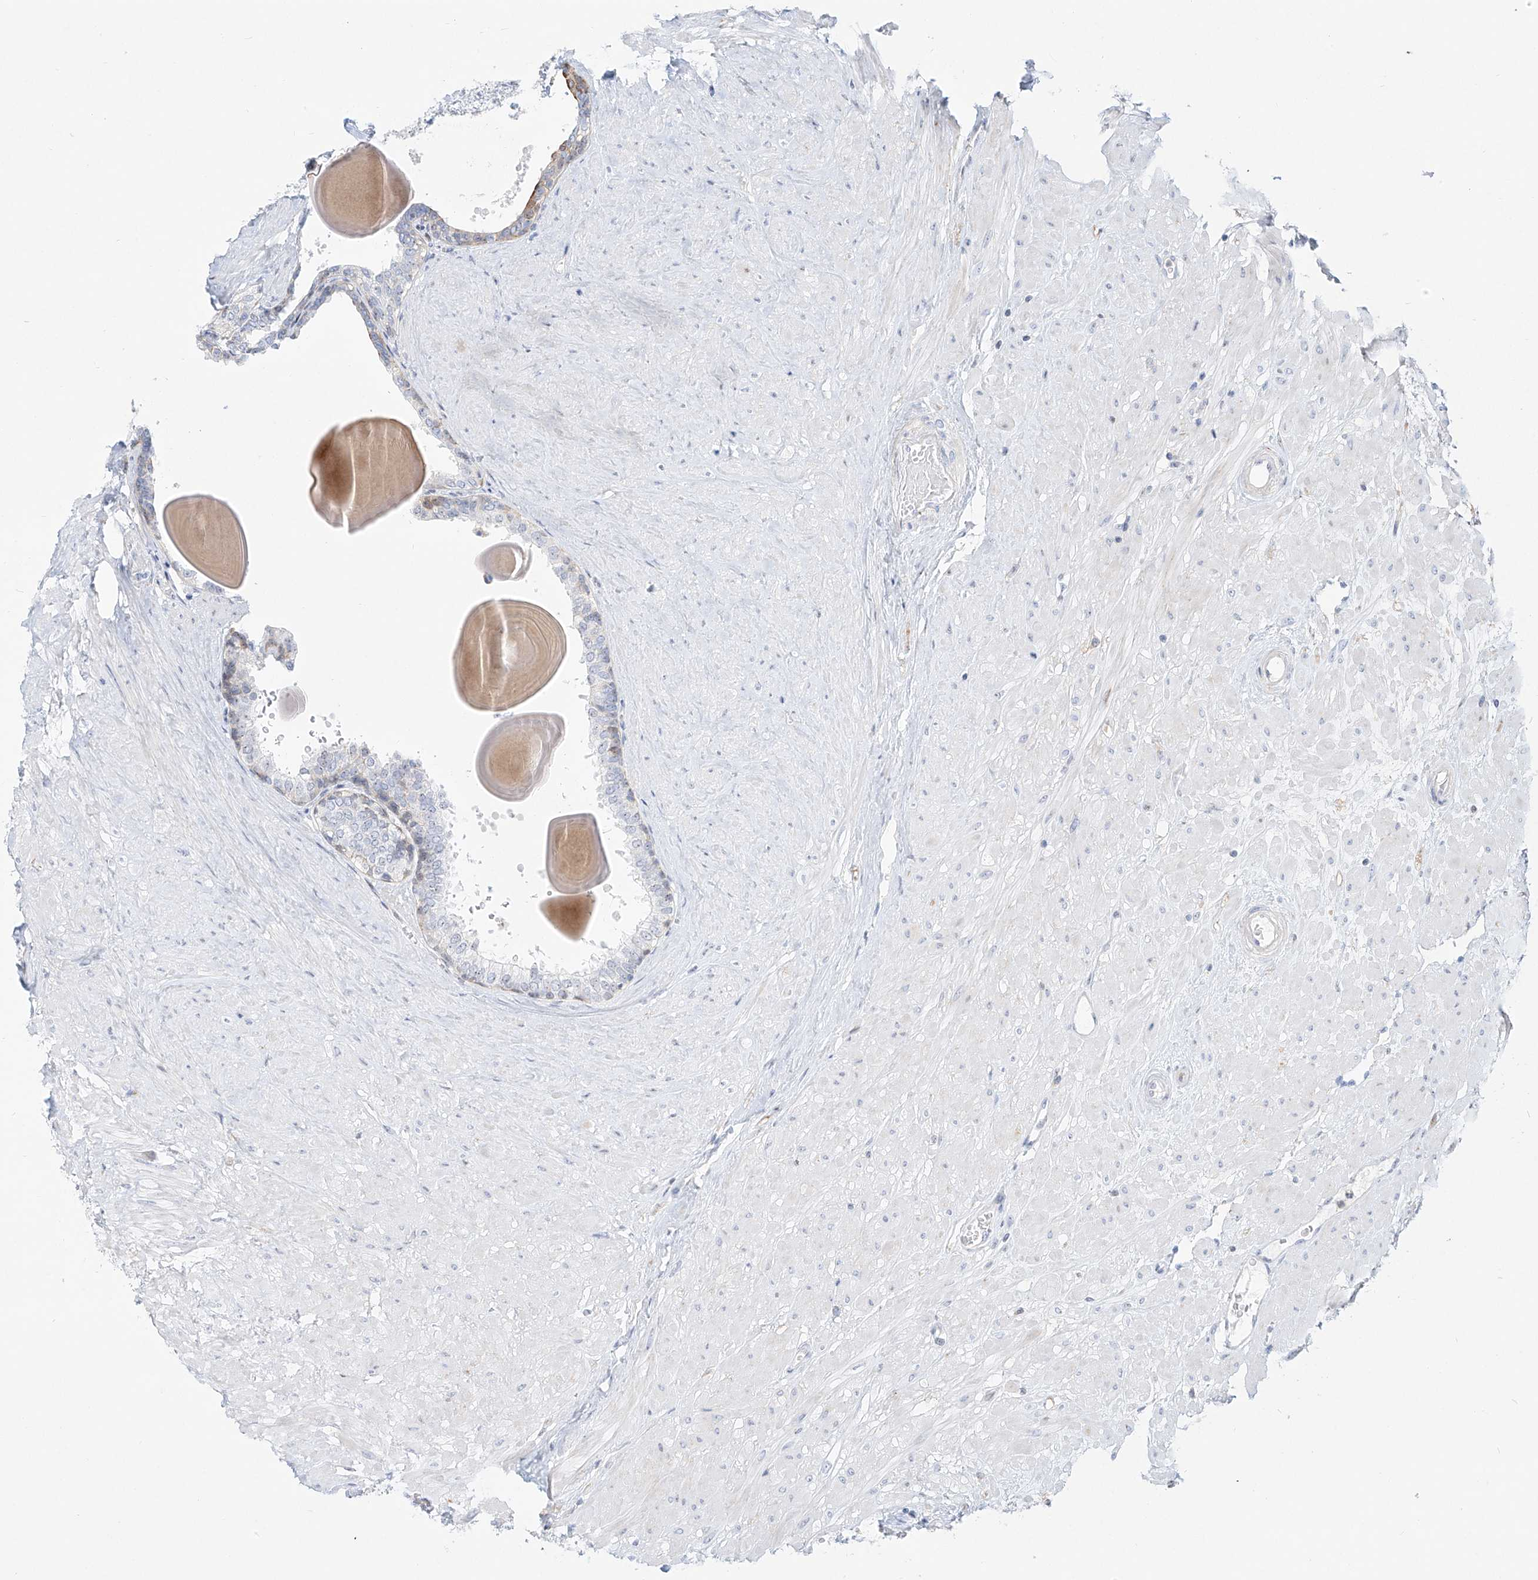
{"staining": {"intensity": "moderate", "quantity": "<25%", "location": "cytoplasmic/membranous"}, "tissue": "prostate", "cell_type": "Glandular cells", "image_type": "normal", "snomed": [{"axis": "morphology", "description": "Normal tissue, NOS"}, {"axis": "topography", "description": "Prostate"}], "caption": "The immunohistochemical stain labels moderate cytoplasmic/membranous positivity in glandular cells of unremarkable prostate. Nuclei are stained in blue.", "gene": "SNU13", "patient": {"sex": "male", "age": 48}}